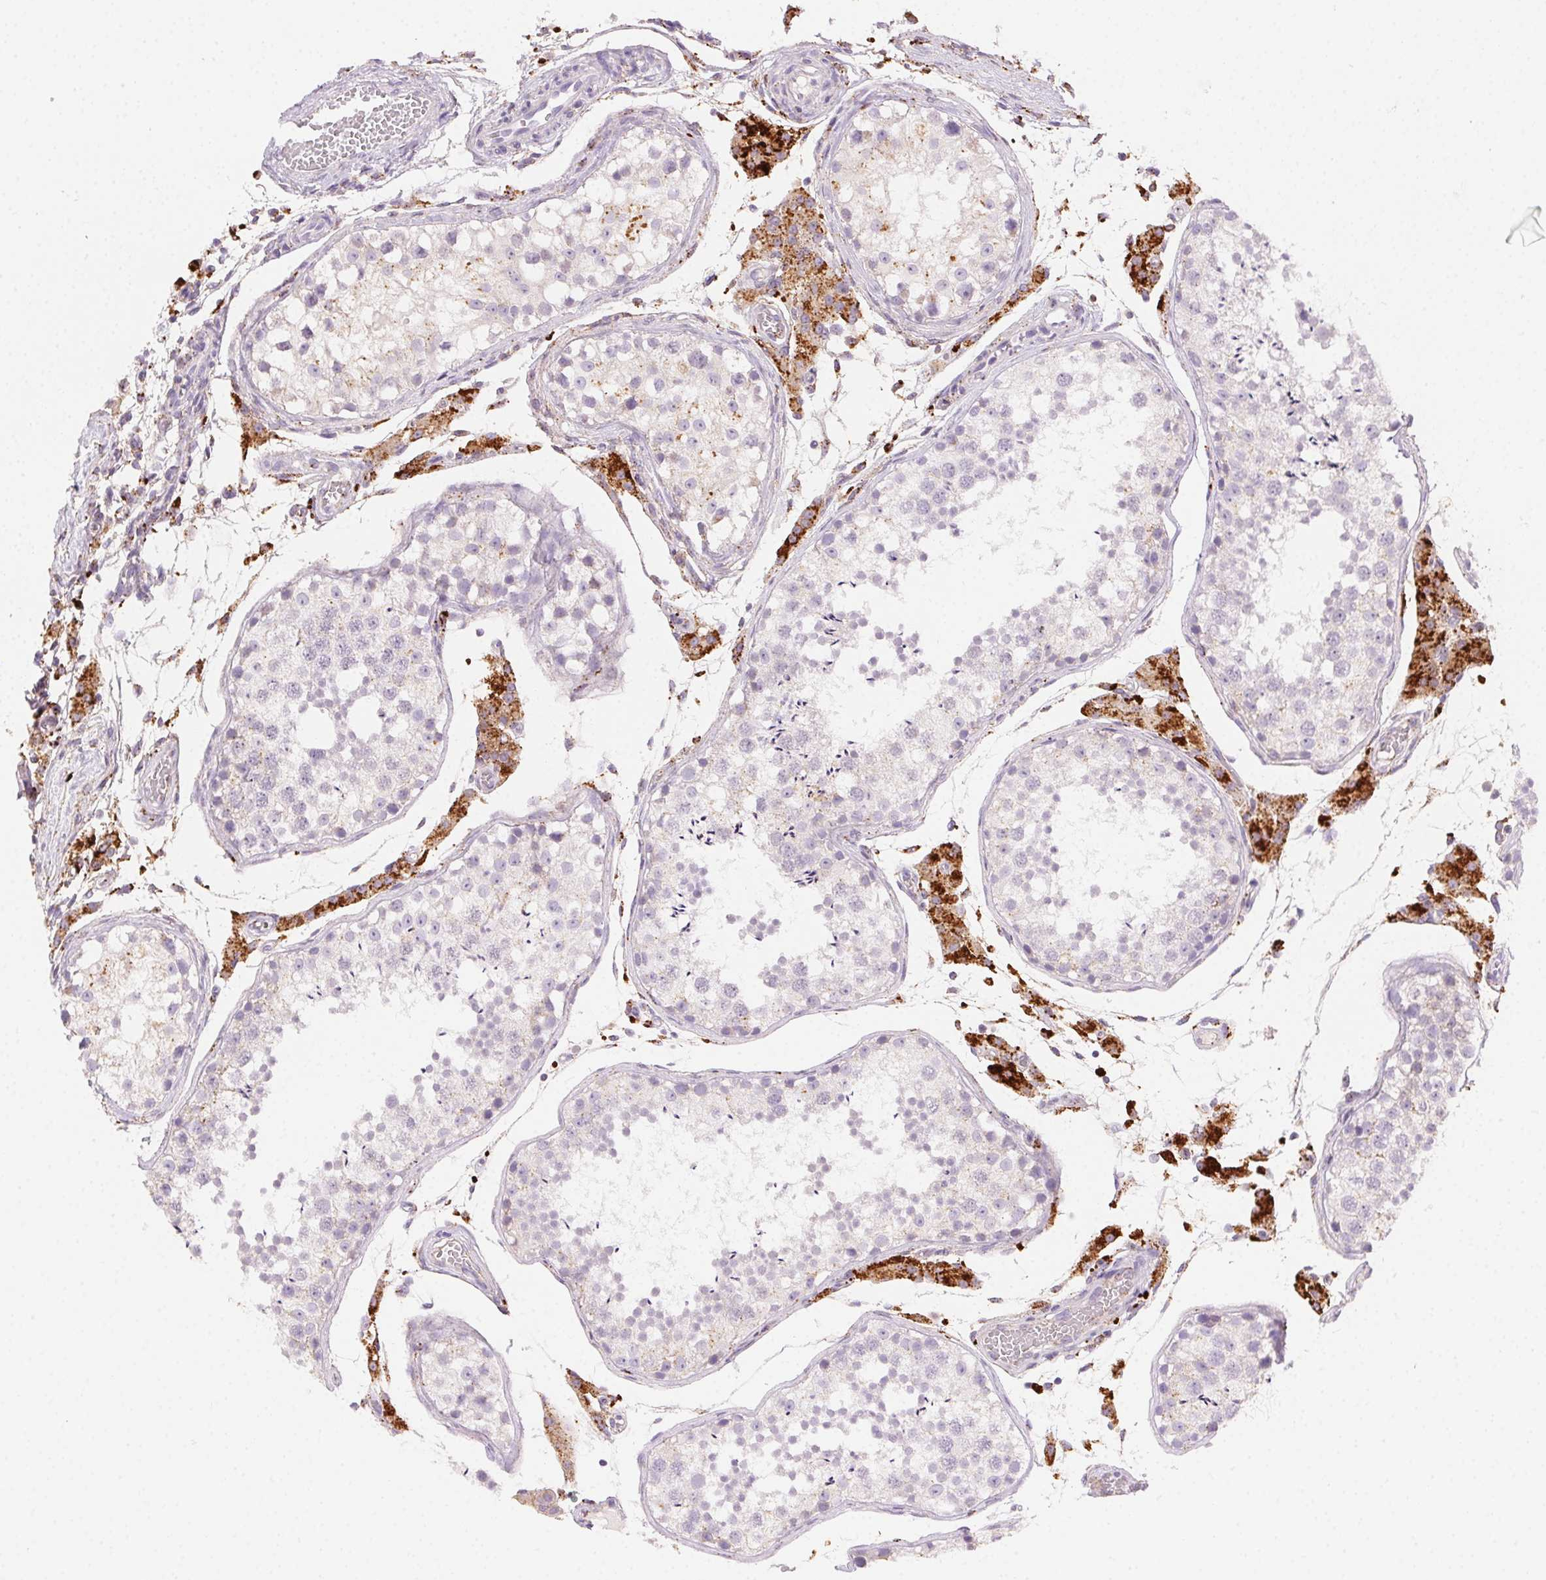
{"staining": {"intensity": "weak", "quantity": "<25%", "location": "cytoplasmic/membranous"}, "tissue": "testis", "cell_type": "Cells in seminiferous ducts", "image_type": "normal", "snomed": [{"axis": "morphology", "description": "Normal tissue, NOS"}, {"axis": "morphology", "description": "Seminoma, NOS"}, {"axis": "topography", "description": "Testis"}], "caption": "An immunohistochemistry (IHC) histopathology image of normal testis is shown. There is no staining in cells in seminiferous ducts of testis.", "gene": "SCPEP1", "patient": {"sex": "male", "age": 29}}